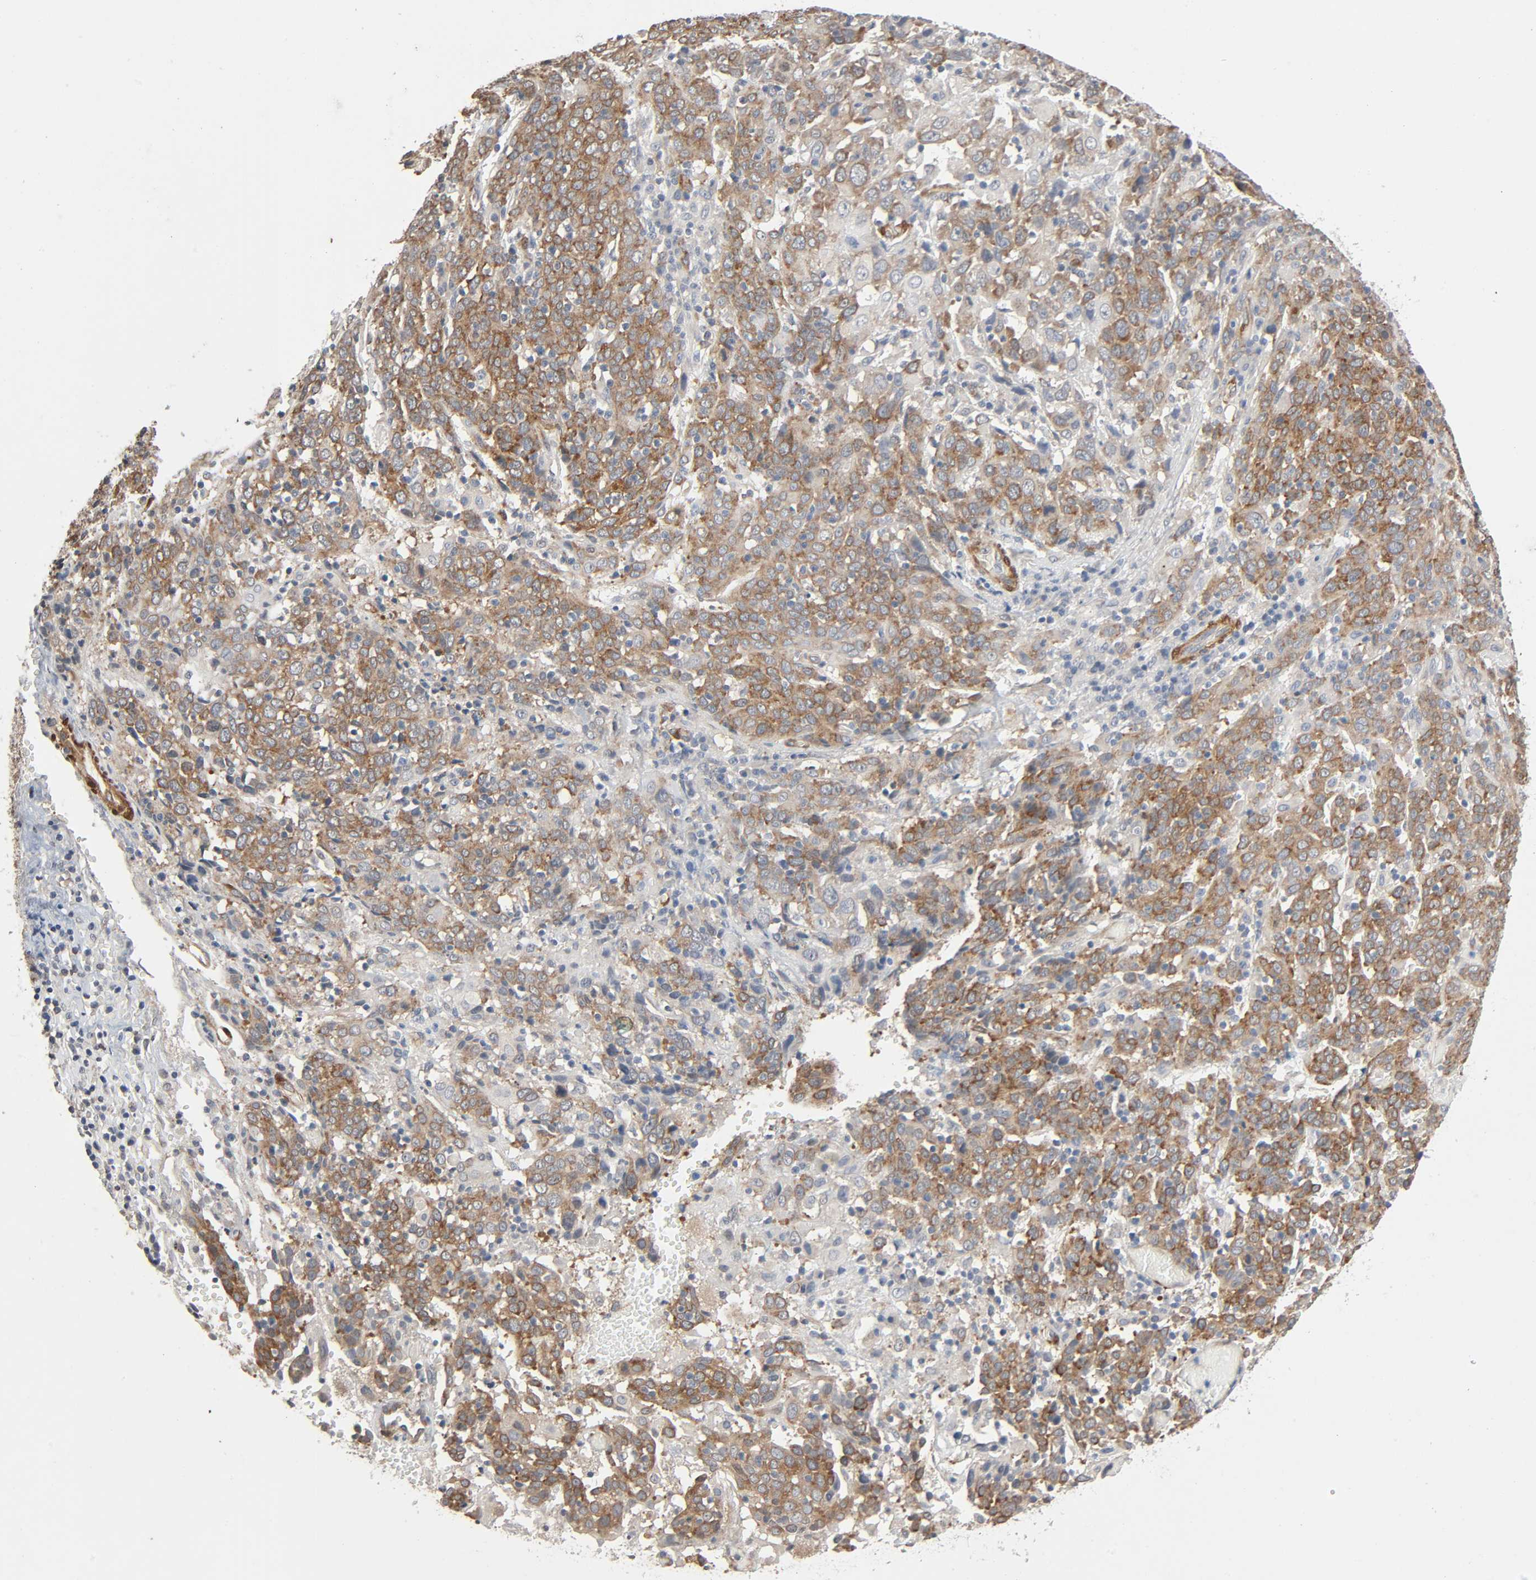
{"staining": {"intensity": "moderate", "quantity": "25%-75%", "location": "cytoplasmic/membranous"}, "tissue": "cervical cancer", "cell_type": "Tumor cells", "image_type": "cancer", "snomed": [{"axis": "morphology", "description": "Normal tissue, NOS"}, {"axis": "morphology", "description": "Squamous cell carcinoma, NOS"}, {"axis": "topography", "description": "Cervix"}], "caption": "Moderate cytoplasmic/membranous positivity is seen in approximately 25%-75% of tumor cells in cervical cancer. The staining is performed using DAB (3,3'-diaminobenzidine) brown chromogen to label protein expression. The nuclei are counter-stained blue using hematoxylin.", "gene": "PTK2", "patient": {"sex": "female", "age": 67}}